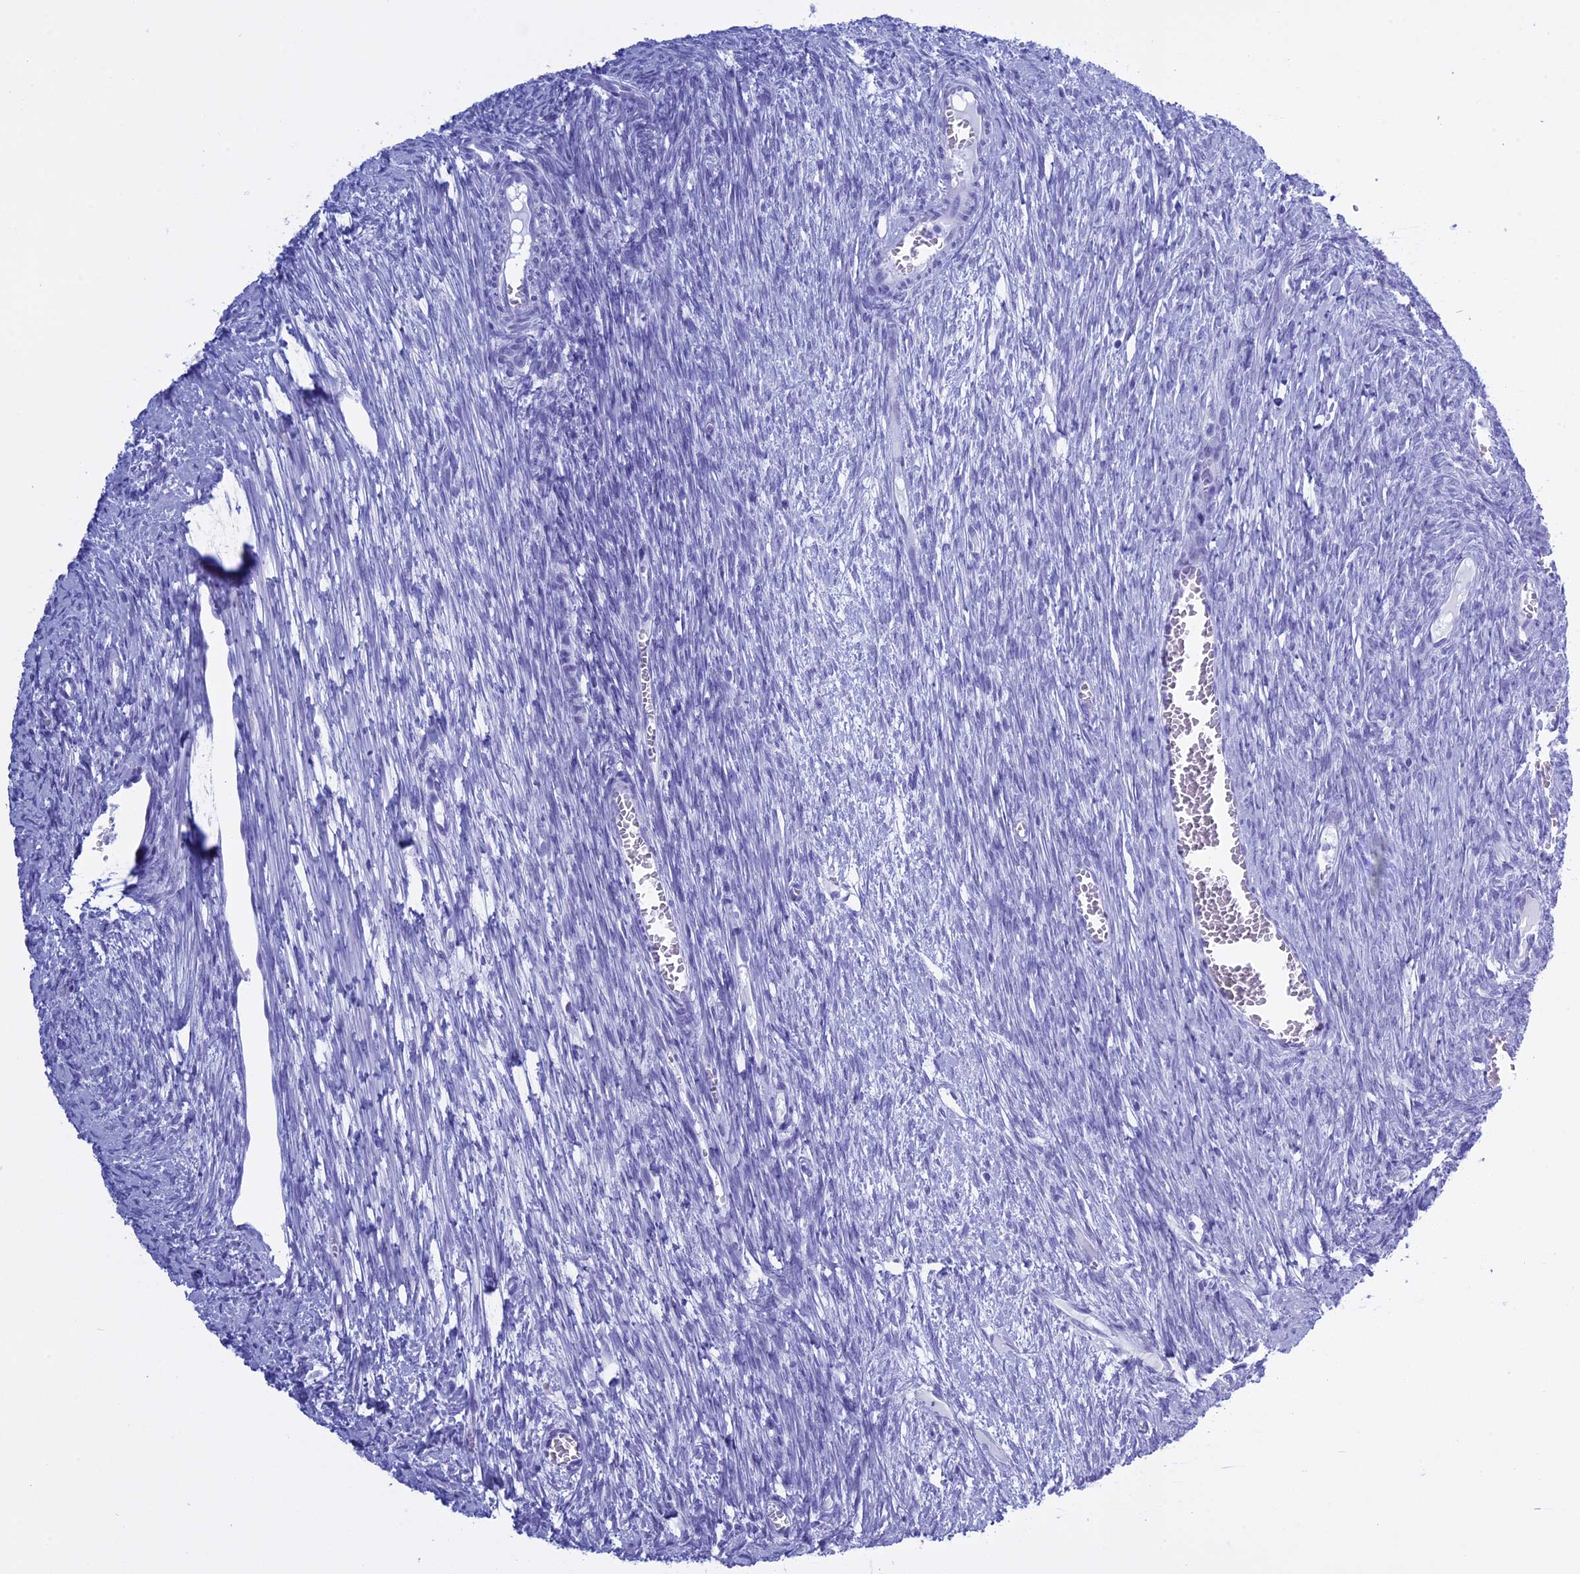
{"staining": {"intensity": "negative", "quantity": "none", "location": "none"}, "tissue": "ovary", "cell_type": "Follicle cells", "image_type": "normal", "snomed": [{"axis": "morphology", "description": "Normal tissue, NOS"}, {"axis": "topography", "description": "Ovary"}], "caption": "Follicle cells show no significant protein staining in normal ovary. Brightfield microscopy of IHC stained with DAB (brown) and hematoxylin (blue), captured at high magnification.", "gene": "KCTD21", "patient": {"sex": "female", "age": 44}}